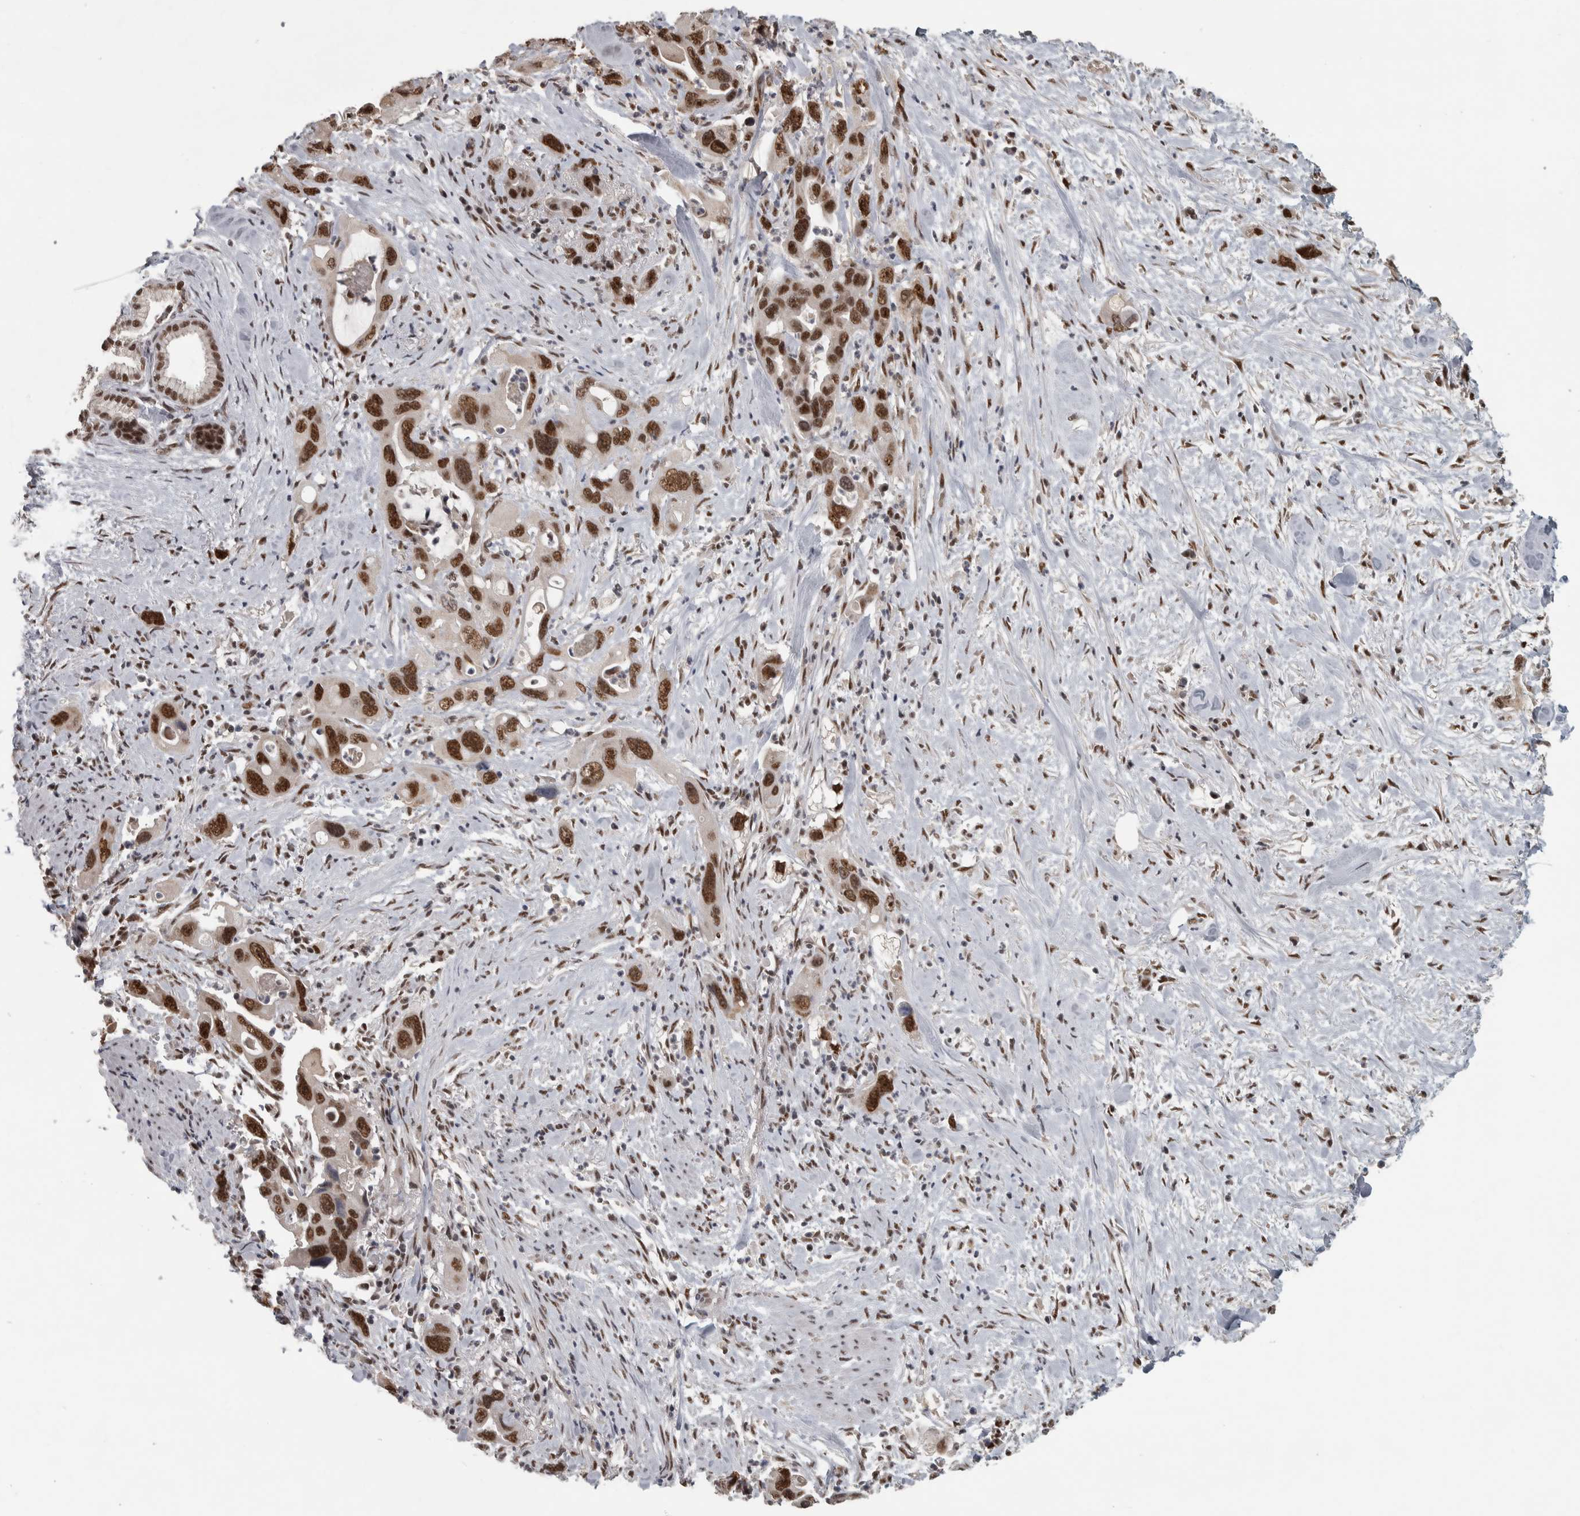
{"staining": {"intensity": "strong", "quantity": ">75%", "location": "nuclear"}, "tissue": "pancreatic cancer", "cell_type": "Tumor cells", "image_type": "cancer", "snomed": [{"axis": "morphology", "description": "Adenocarcinoma, NOS"}, {"axis": "topography", "description": "Pancreas"}], "caption": "Protein staining of pancreatic adenocarcinoma tissue shows strong nuclear expression in approximately >75% of tumor cells.", "gene": "DDX42", "patient": {"sex": "female", "age": 70}}